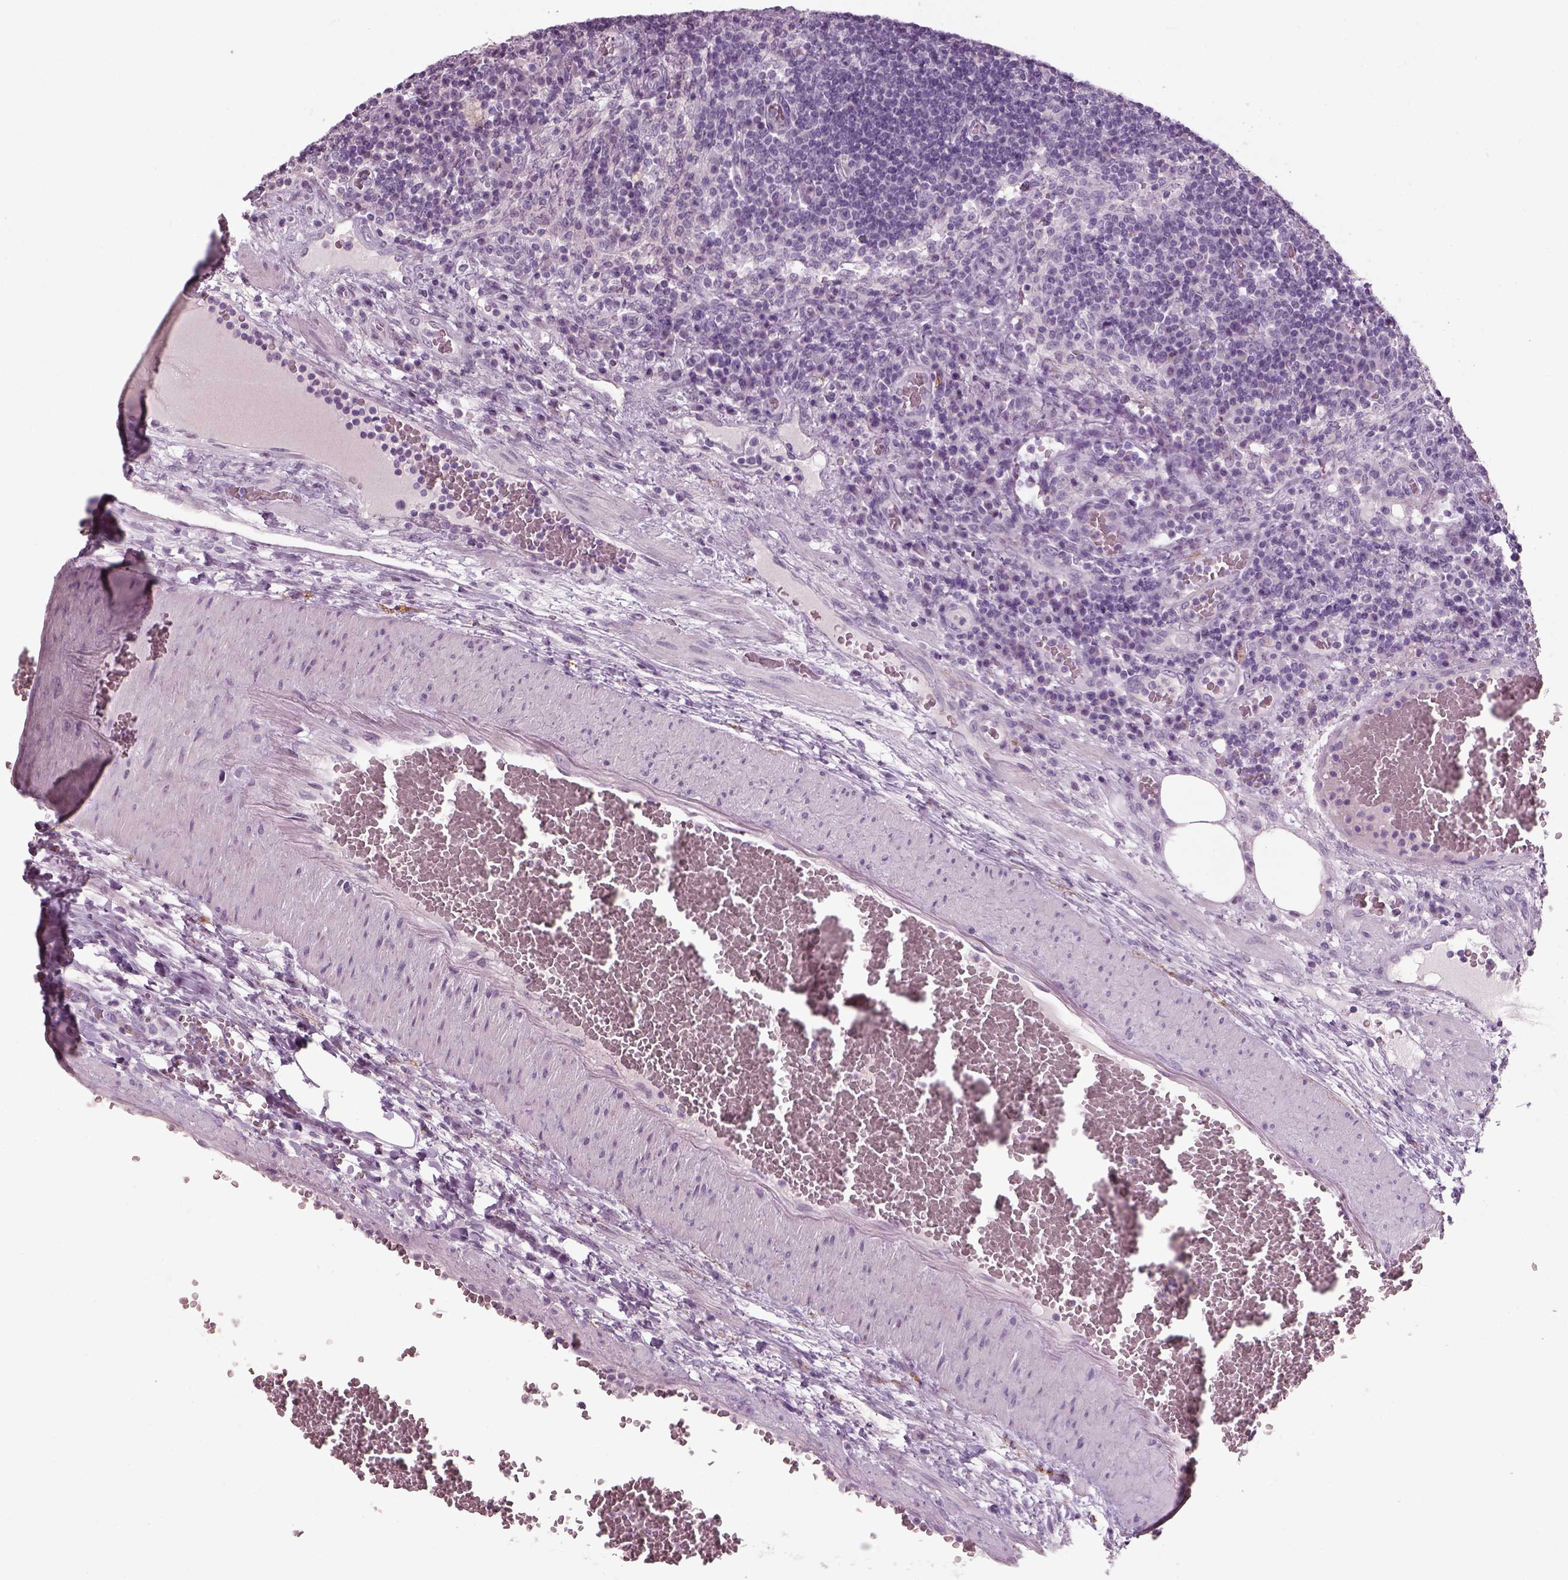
{"staining": {"intensity": "negative", "quantity": "none", "location": "none"}, "tissue": "lymph node", "cell_type": "Germinal center cells", "image_type": "normal", "snomed": [{"axis": "morphology", "description": "Normal tissue, NOS"}, {"axis": "topography", "description": "Lymph node"}], "caption": "High power microscopy photomicrograph of an immunohistochemistry (IHC) photomicrograph of normal lymph node, revealing no significant expression in germinal center cells.", "gene": "SLC6A2", "patient": {"sex": "male", "age": 63}}